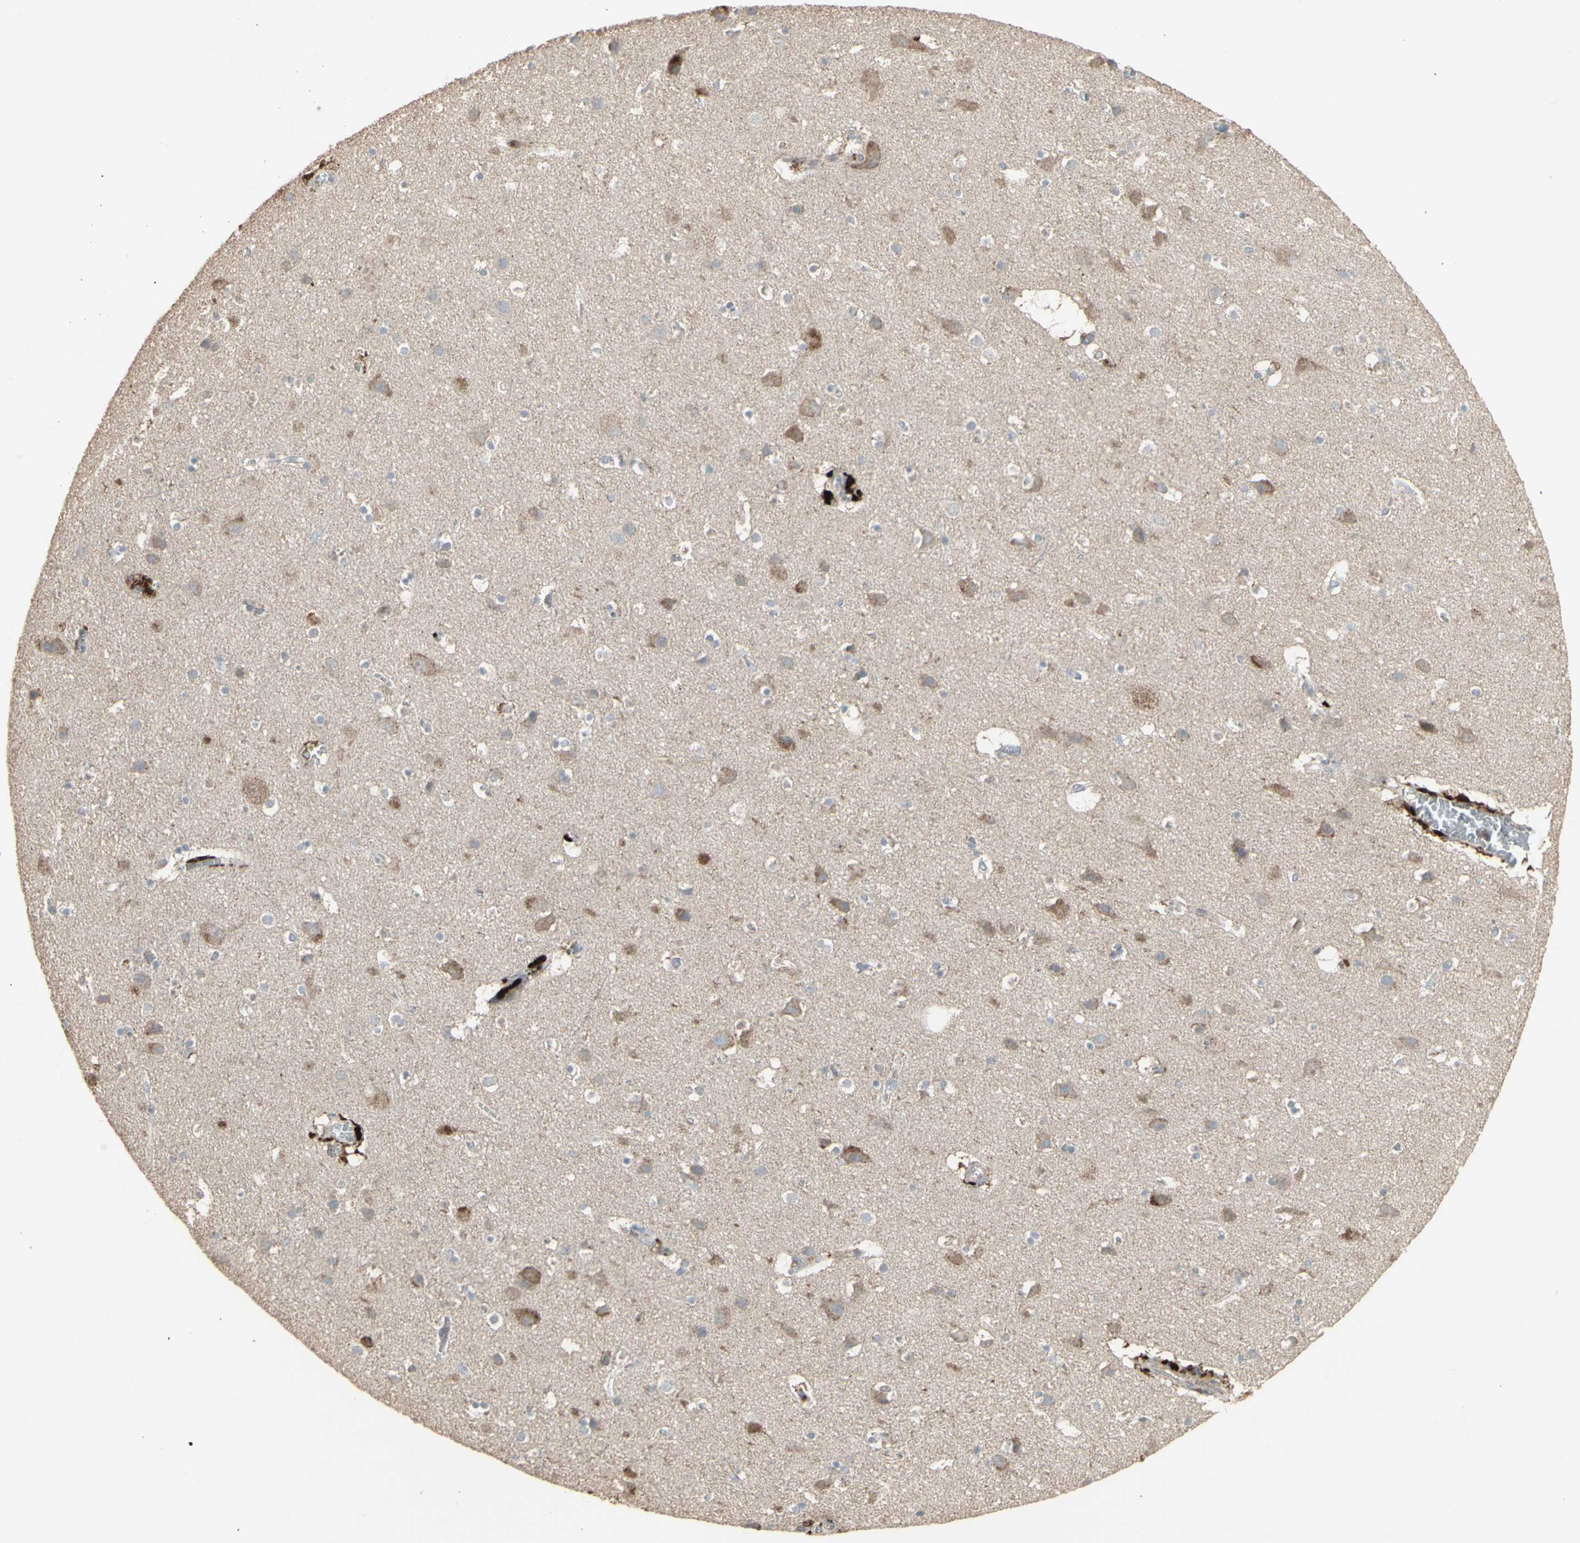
{"staining": {"intensity": "weak", "quantity": ">75%", "location": "cytoplasmic/membranous"}, "tissue": "cerebral cortex", "cell_type": "Endothelial cells", "image_type": "normal", "snomed": [{"axis": "morphology", "description": "Normal tissue, NOS"}, {"axis": "topography", "description": "Cerebral cortex"}], "caption": "Immunohistochemistry image of benign human cerebral cortex stained for a protein (brown), which demonstrates low levels of weak cytoplasmic/membranous staining in about >75% of endothelial cells.", "gene": "RNASEL", "patient": {"sex": "male", "age": 45}}